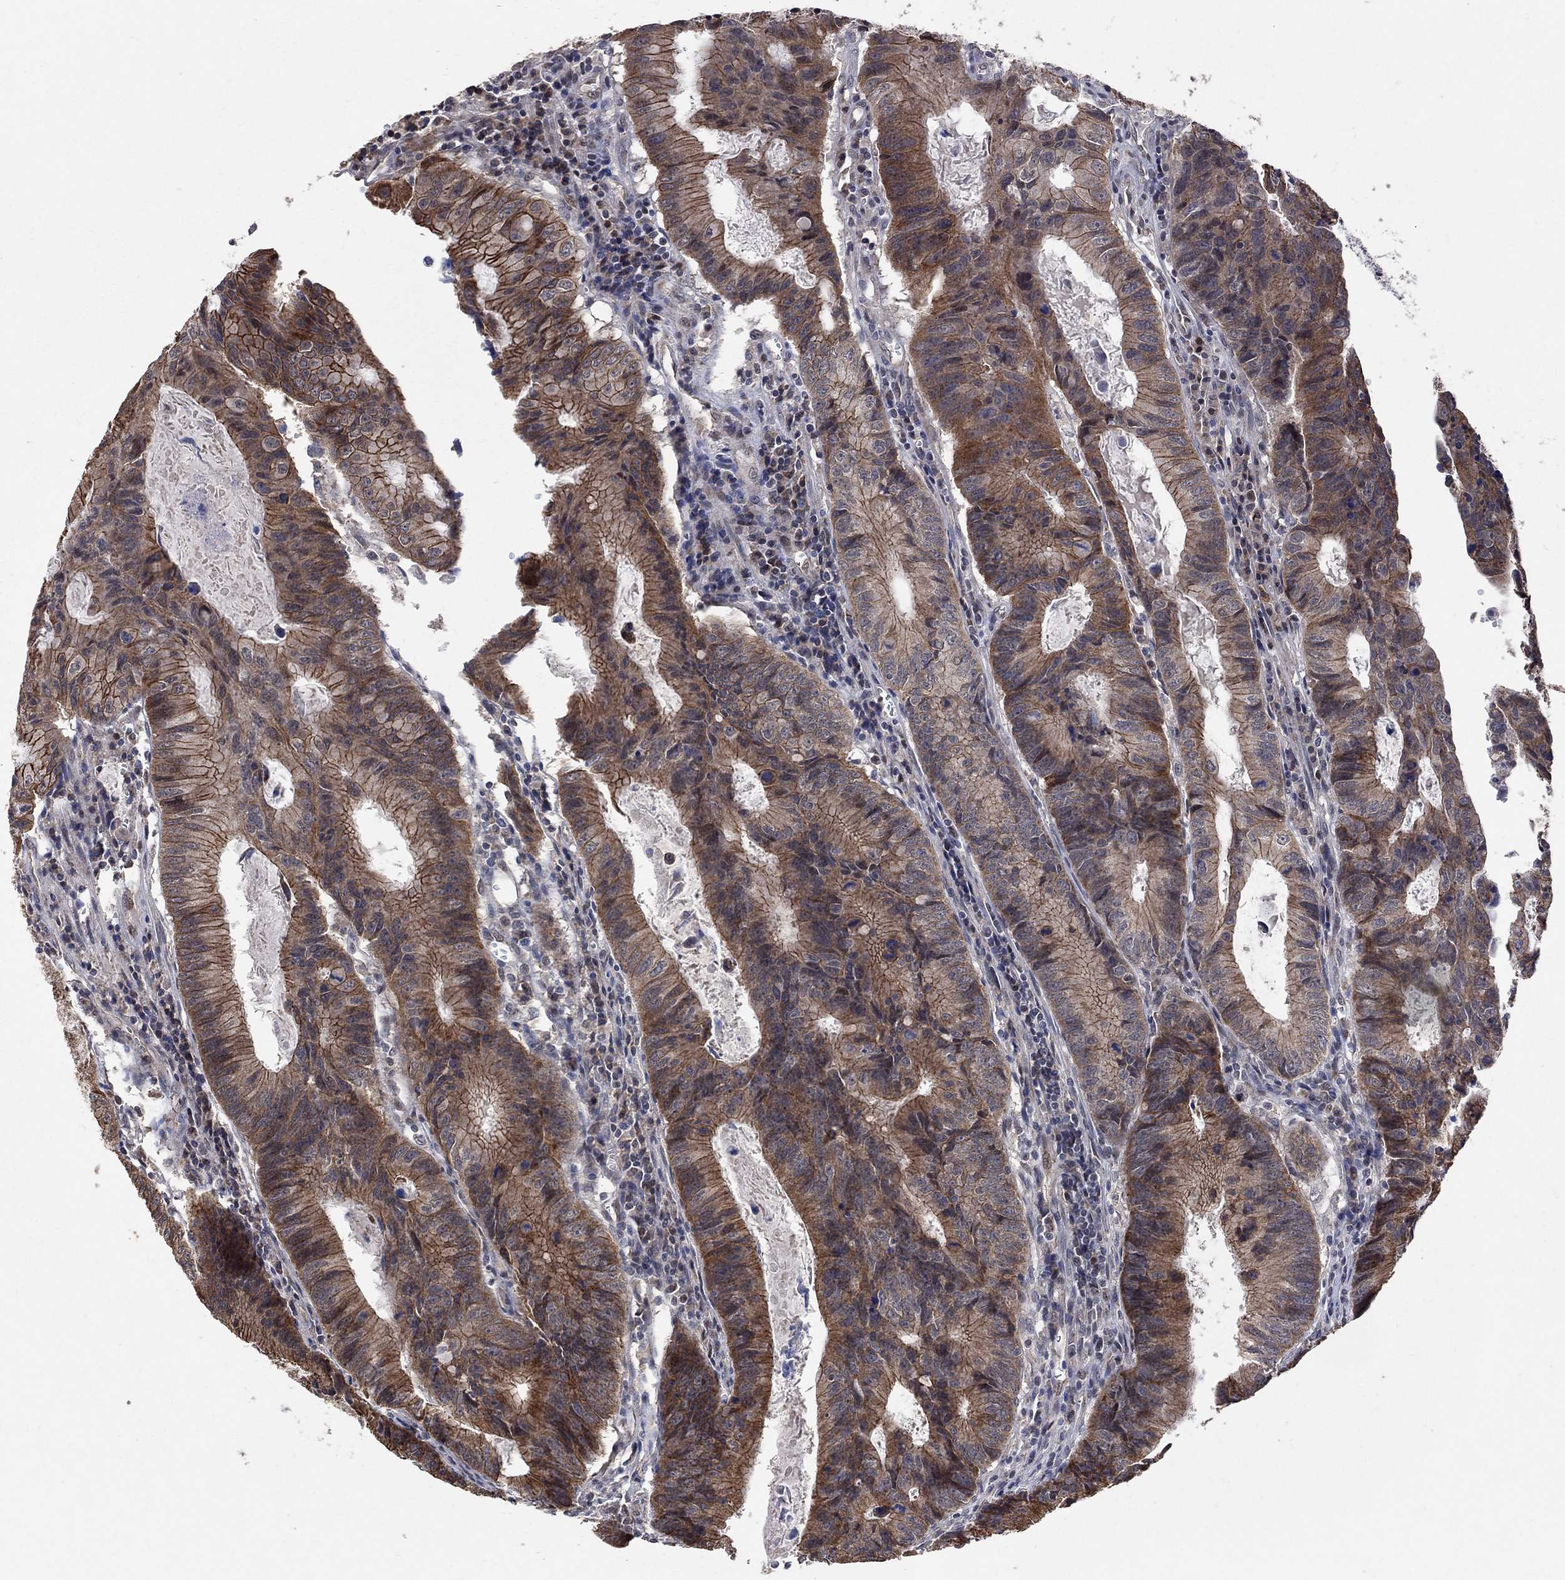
{"staining": {"intensity": "strong", "quantity": "25%-75%", "location": "cytoplasmic/membranous"}, "tissue": "colorectal cancer", "cell_type": "Tumor cells", "image_type": "cancer", "snomed": [{"axis": "morphology", "description": "Adenocarcinoma, NOS"}, {"axis": "topography", "description": "Colon"}], "caption": "A high-resolution photomicrograph shows immunohistochemistry (IHC) staining of colorectal cancer (adenocarcinoma), which demonstrates strong cytoplasmic/membranous staining in about 25%-75% of tumor cells.", "gene": "ANKRA2", "patient": {"sex": "female", "age": 87}}